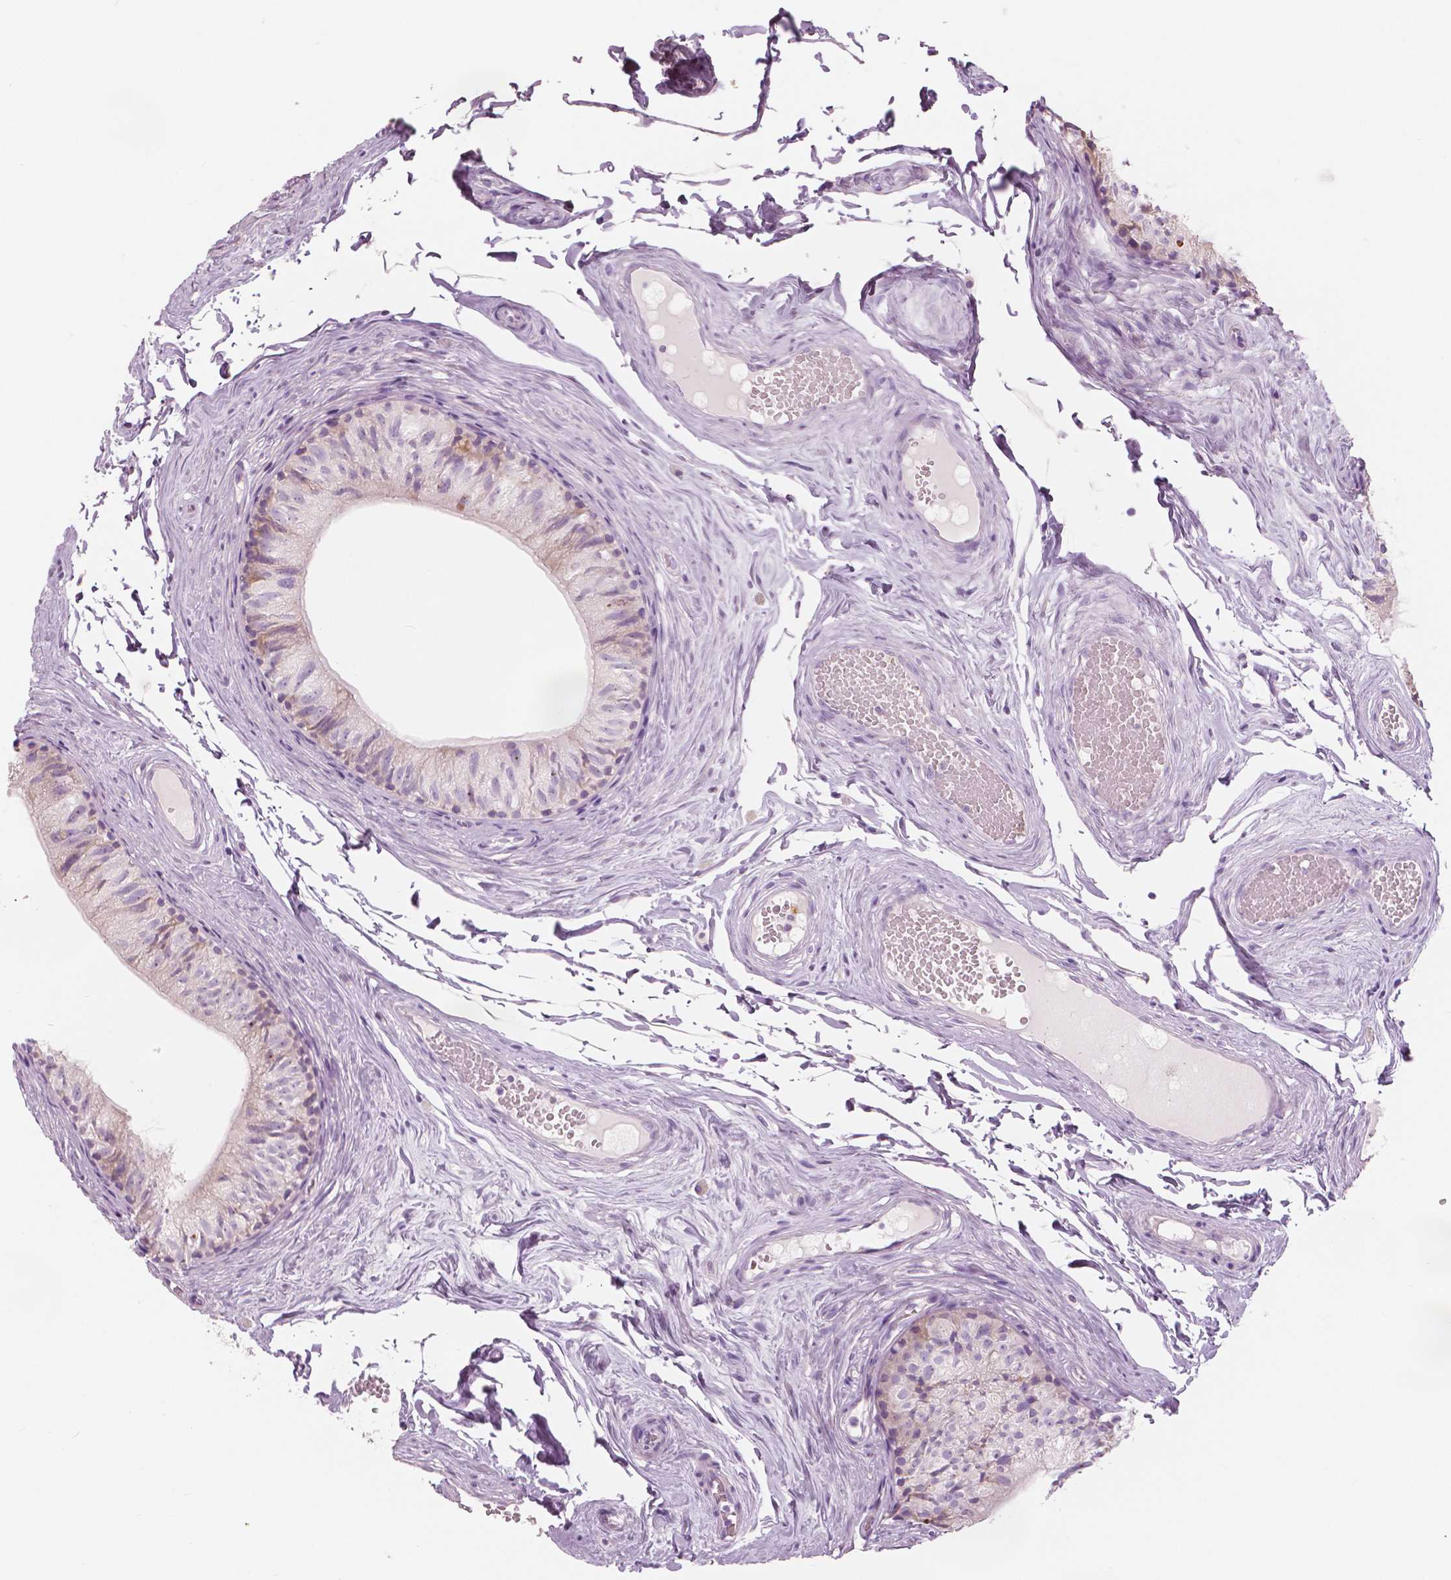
{"staining": {"intensity": "negative", "quantity": "none", "location": "none"}, "tissue": "epididymis", "cell_type": "Glandular cells", "image_type": "normal", "snomed": [{"axis": "morphology", "description": "Normal tissue, NOS"}, {"axis": "topography", "description": "Epididymis"}], "caption": "DAB immunohistochemical staining of normal epididymis displays no significant staining in glandular cells. (DAB immunohistochemistry (IHC), high magnification).", "gene": "CXCR2", "patient": {"sex": "male", "age": 45}}